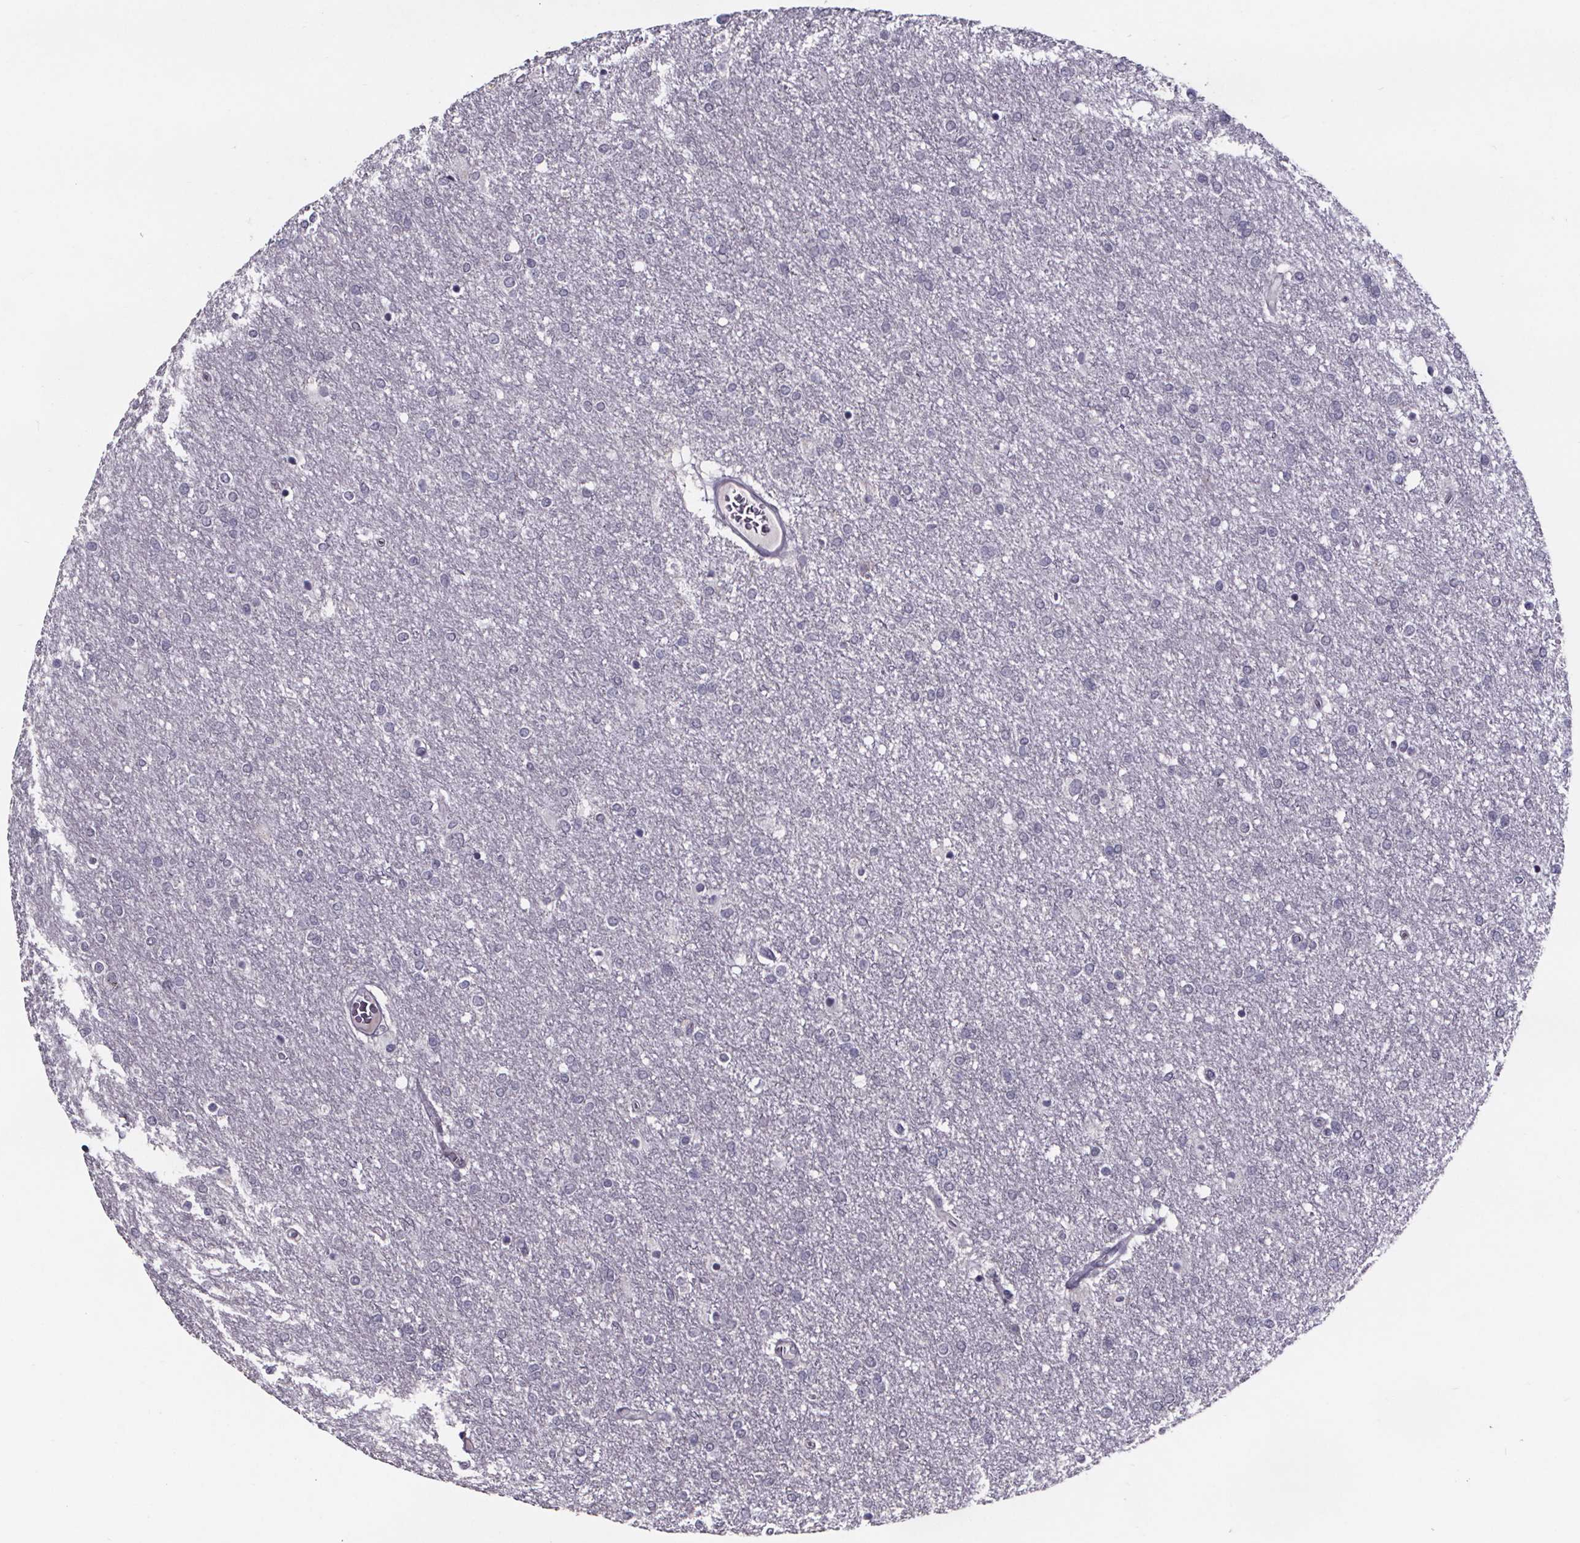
{"staining": {"intensity": "negative", "quantity": "none", "location": "none"}, "tissue": "glioma", "cell_type": "Tumor cells", "image_type": "cancer", "snomed": [{"axis": "morphology", "description": "Glioma, malignant, High grade"}, {"axis": "topography", "description": "Brain"}], "caption": "There is no significant positivity in tumor cells of malignant high-grade glioma.", "gene": "AR", "patient": {"sex": "female", "age": 61}}